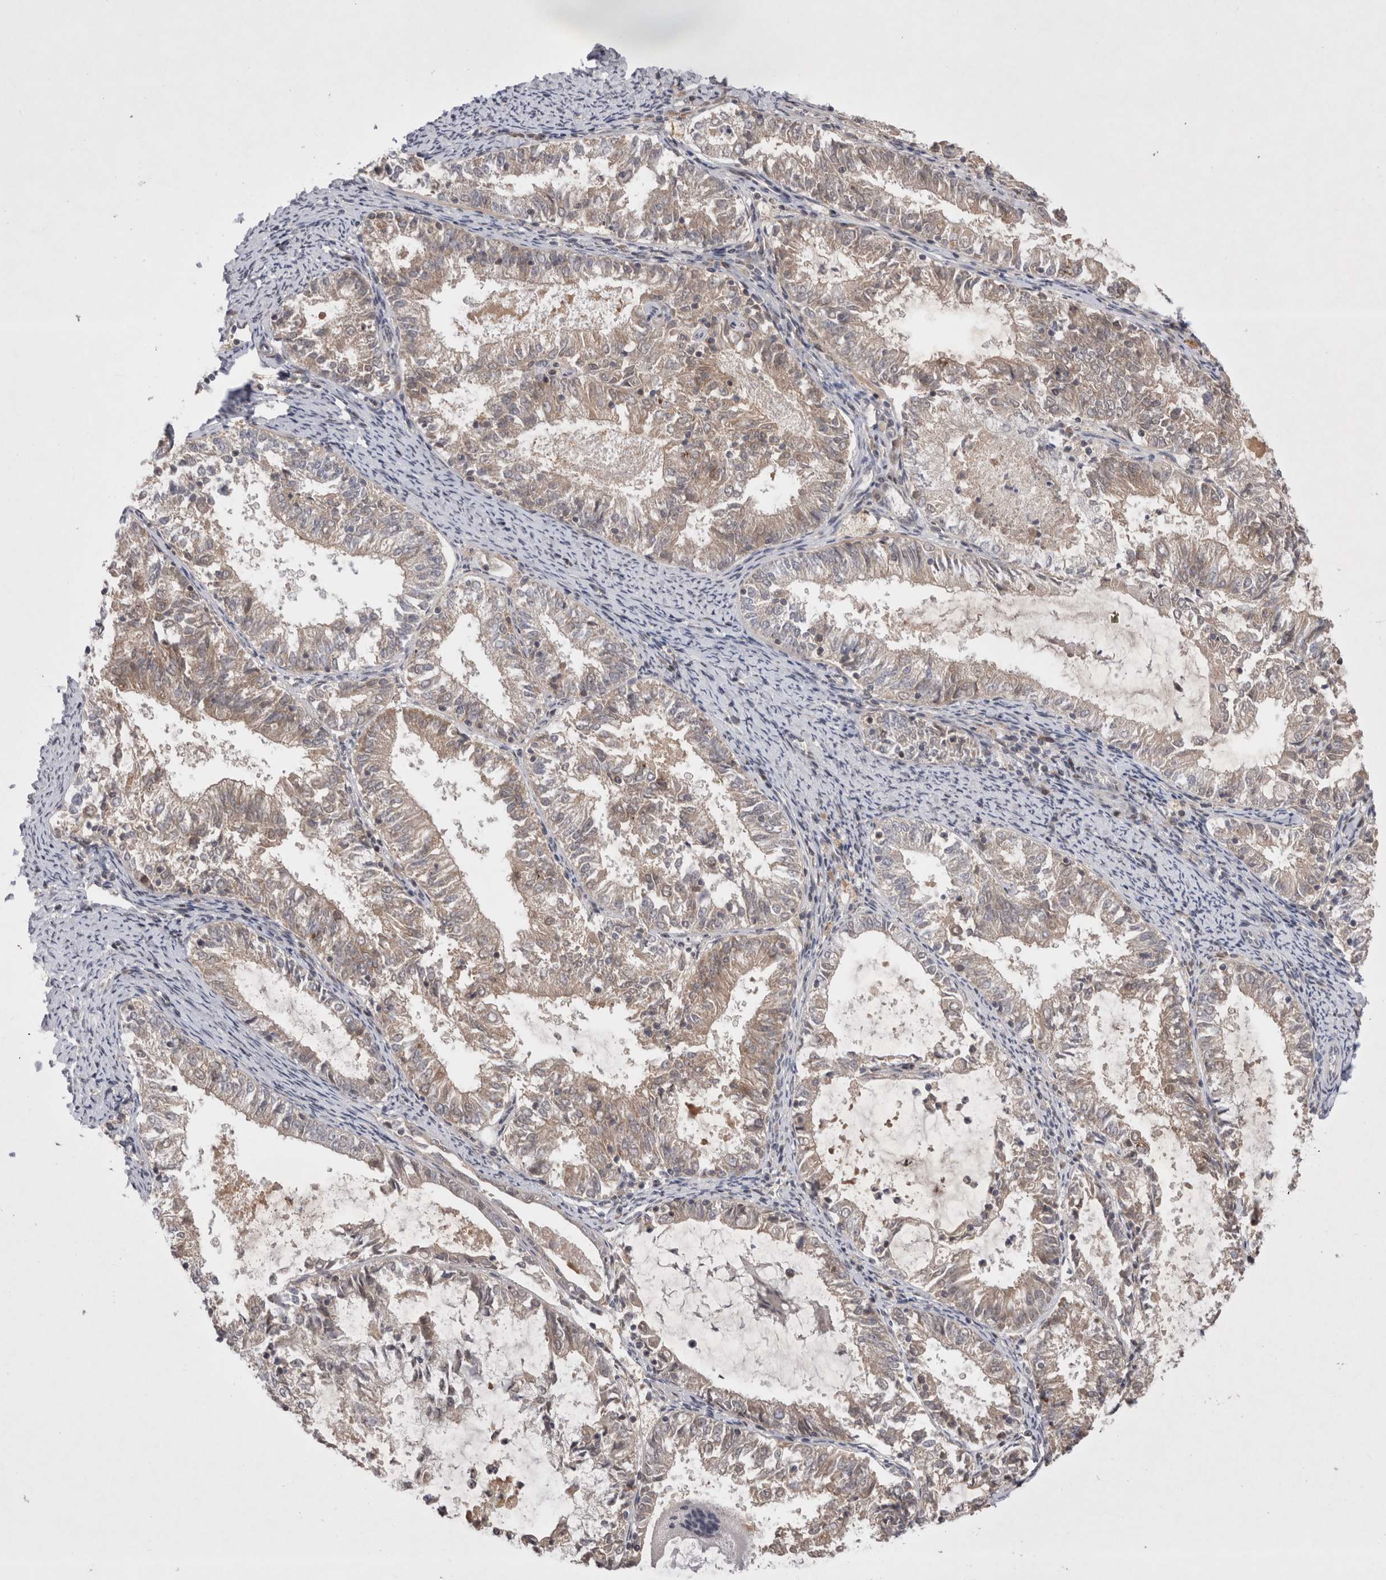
{"staining": {"intensity": "weak", "quantity": "<25%", "location": "cytoplasmic/membranous"}, "tissue": "endometrial cancer", "cell_type": "Tumor cells", "image_type": "cancer", "snomed": [{"axis": "morphology", "description": "Adenocarcinoma, NOS"}, {"axis": "topography", "description": "Endometrium"}], "caption": "Immunohistochemistry (IHC) histopathology image of human endometrial cancer (adenocarcinoma) stained for a protein (brown), which demonstrates no positivity in tumor cells.", "gene": "PLEKHM1", "patient": {"sex": "female", "age": 57}}